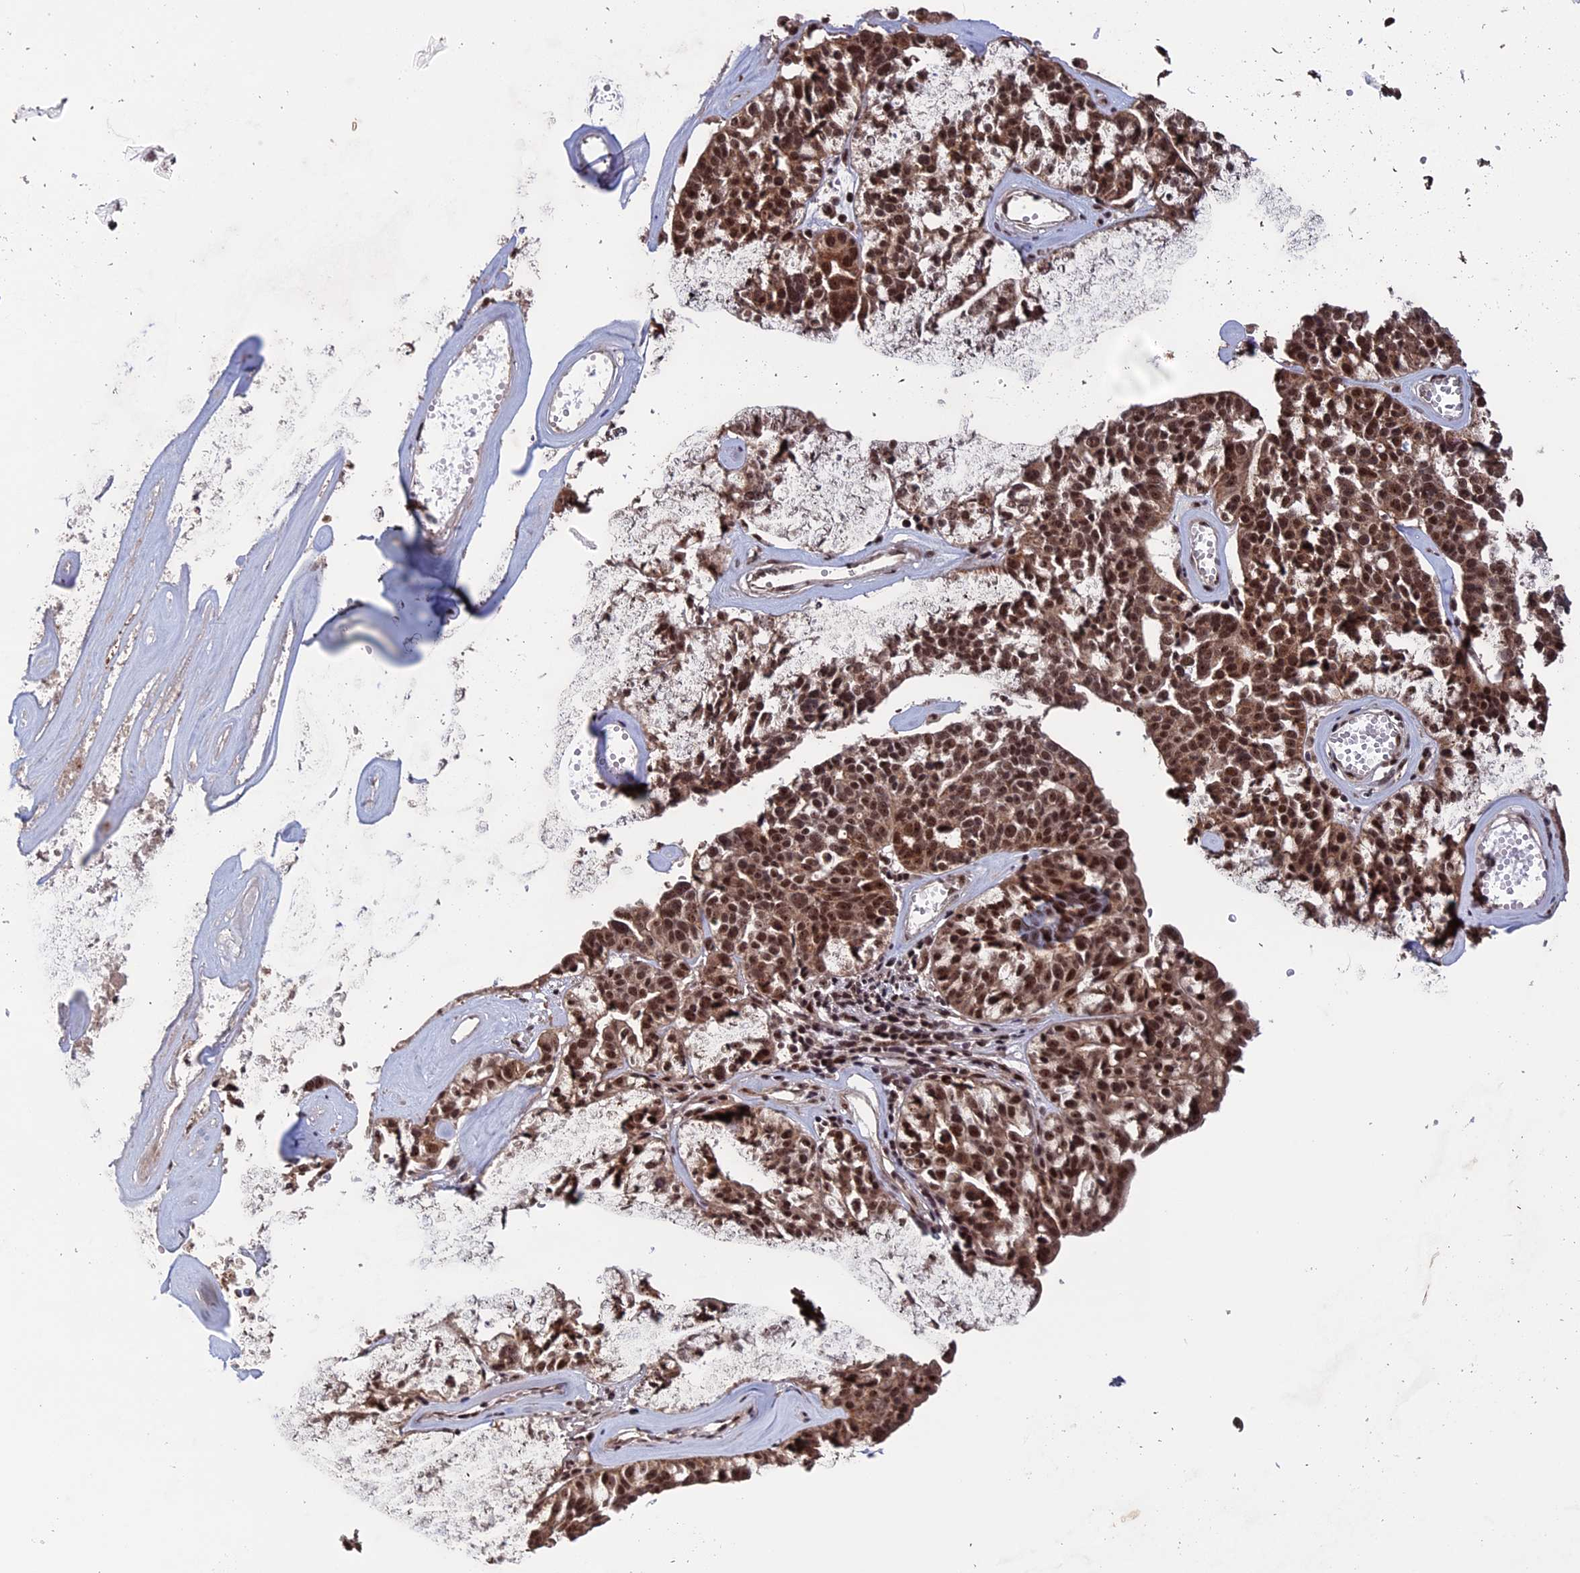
{"staining": {"intensity": "moderate", "quantity": ">75%", "location": "nuclear"}, "tissue": "ovarian cancer", "cell_type": "Tumor cells", "image_type": "cancer", "snomed": [{"axis": "morphology", "description": "Cystadenocarcinoma, serous, NOS"}, {"axis": "topography", "description": "Ovary"}], "caption": "Immunohistochemistry (IHC) staining of ovarian cancer, which shows medium levels of moderate nuclear expression in approximately >75% of tumor cells indicating moderate nuclear protein expression. The staining was performed using DAB (brown) for protein detection and nuclei were counterstained in hematoxylin (blue).", "gene": "CACTIN", "patient": {"sex": "female", "age": 59}}